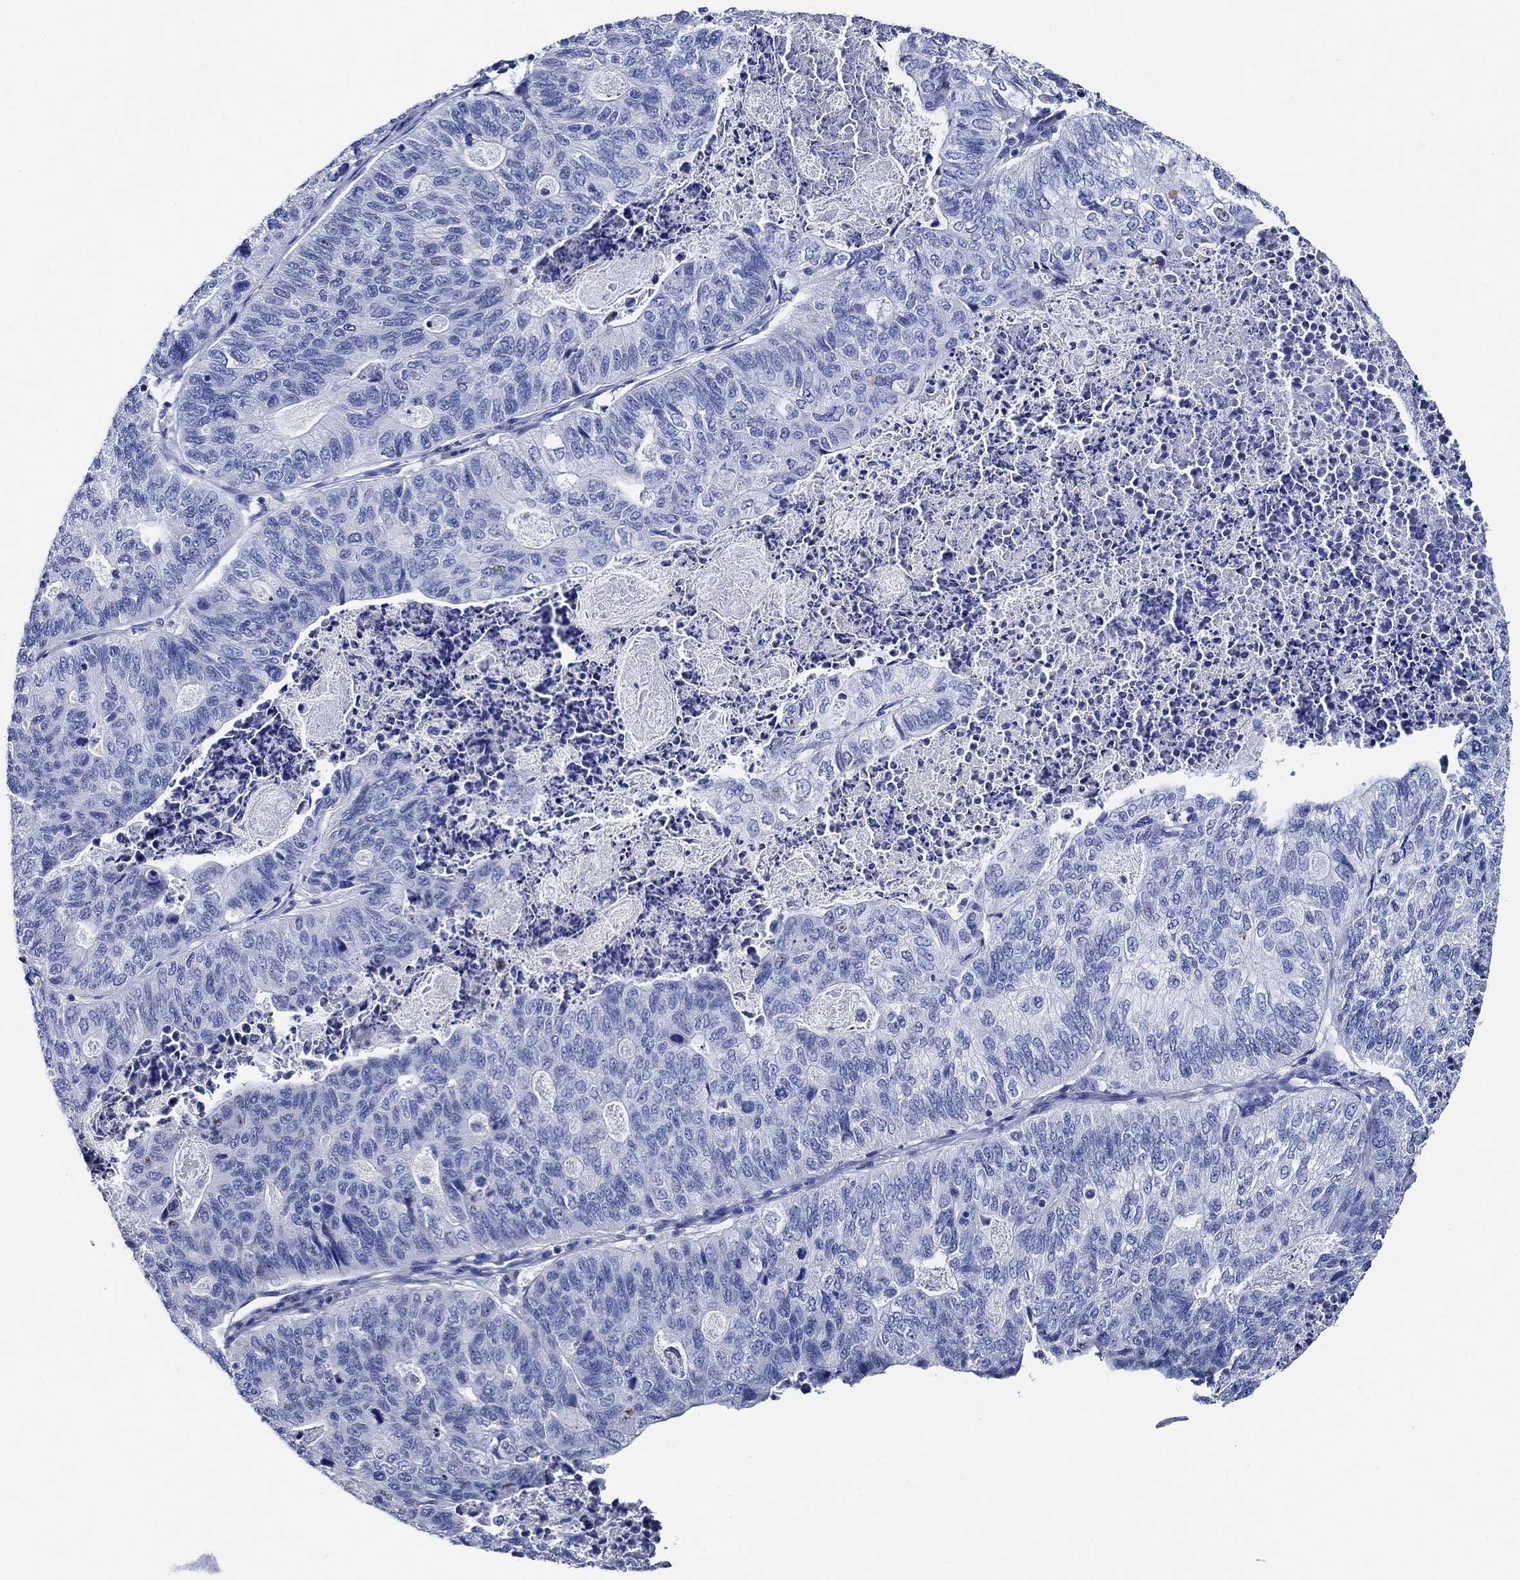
{"staining": {"intensity": "negative", "quantity": "none", "location": "none"}, "tissue": "stomach cancer", "cell_type": "Tumor cells", "image_type": "cancer", "snomed": [{"axis": "morphology", "description": "Adenocarcinoma, NOS"}, {"axis": "topography", "description": "Stomach, upper"}], "caption": "DAB immunohistochemical staining of human adenocarcinoma (stomach) displays no significant expression in tumor cells.", "gene": "WDR62", "patient": {"sex": "female", "age": 67}}